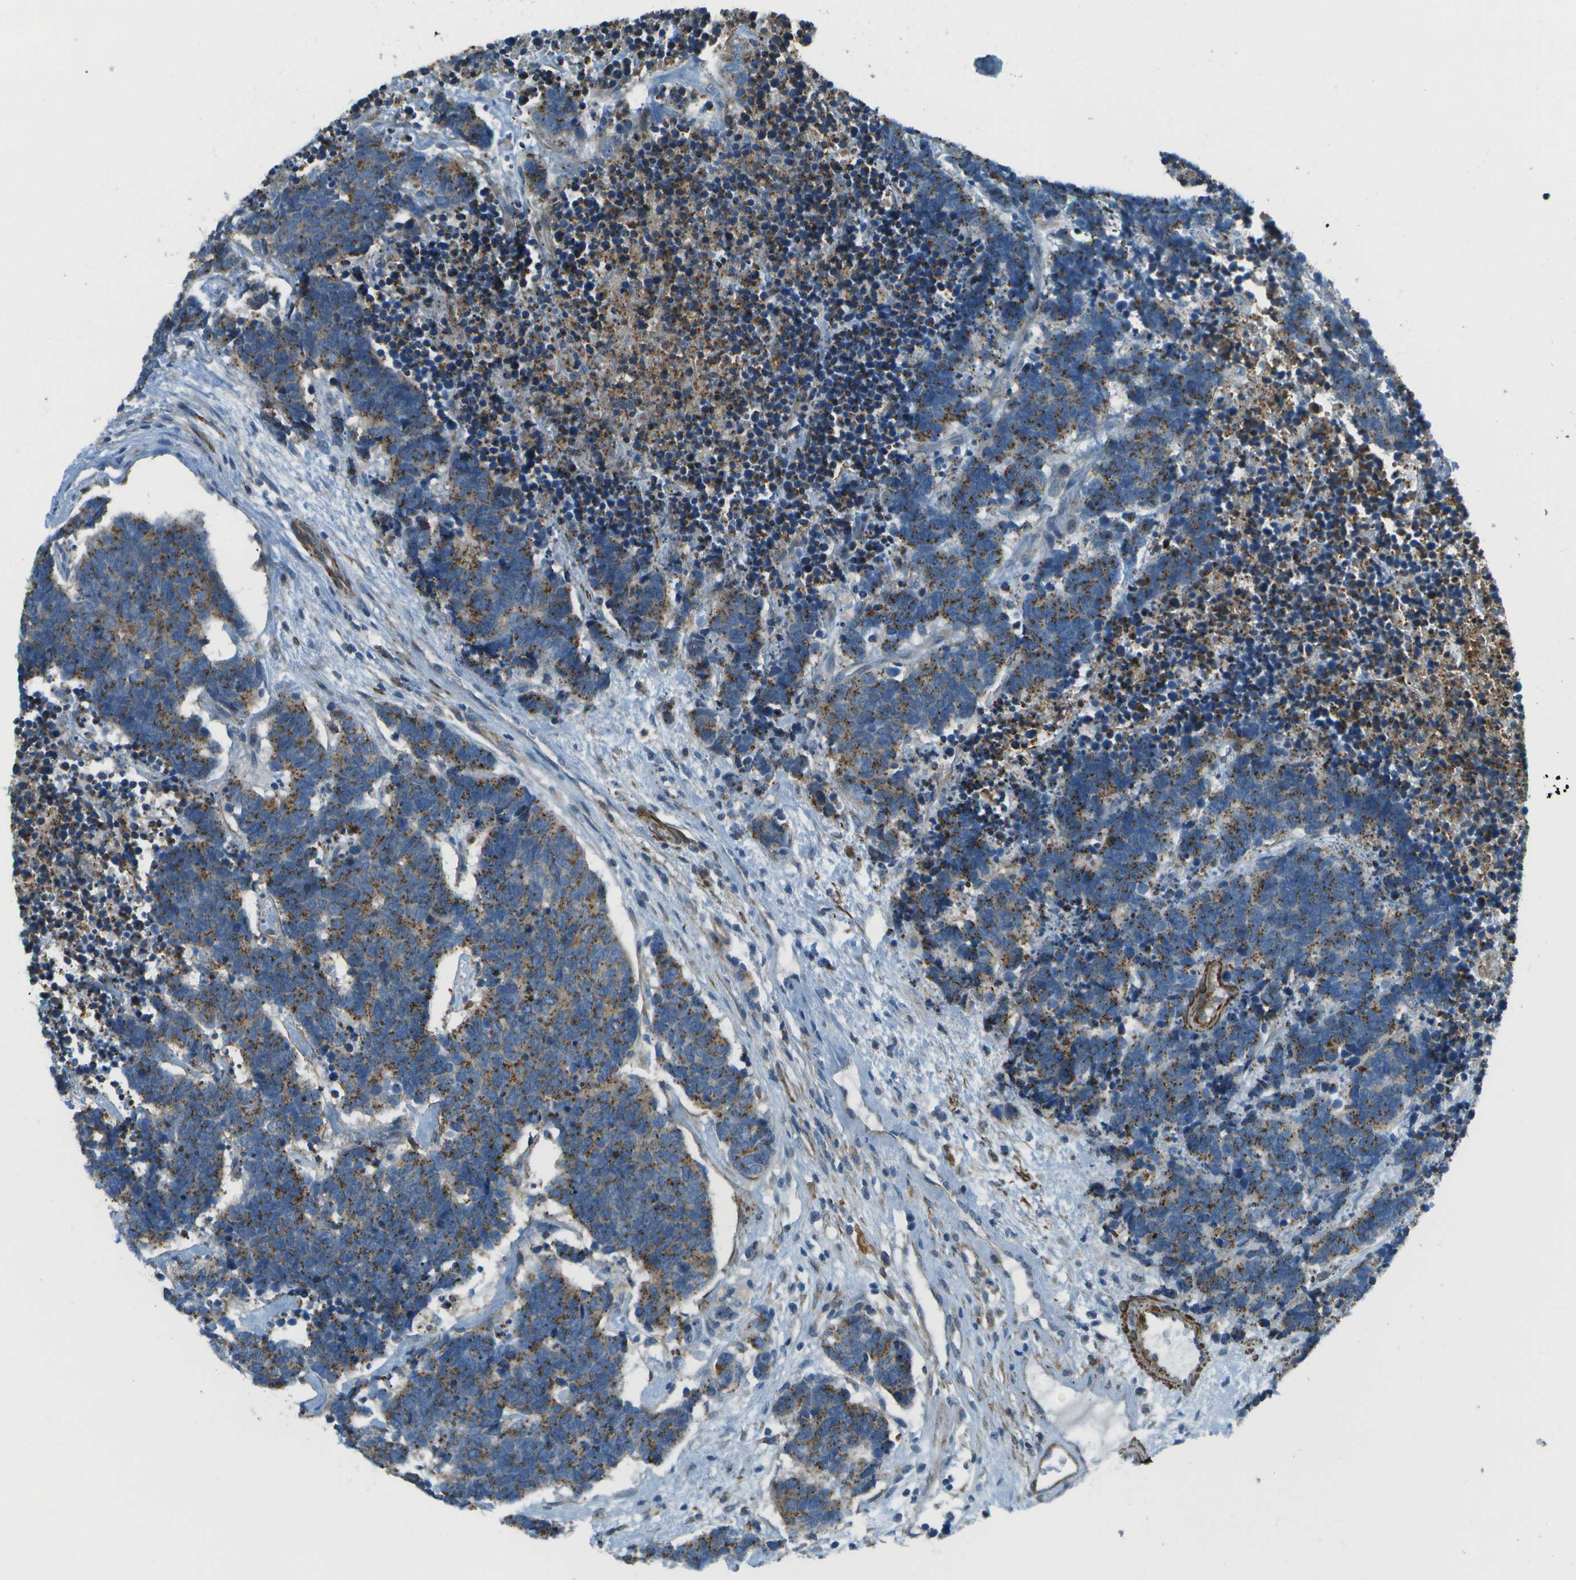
{"staining": {"intensity": "weak", "quantity": ">75%", "location": "cytoplasmic/membranous"}, "tissue": "carcinoid", "cell_type": "Tumor cells", "image_type": "cancer", "snomed": [{"axis": "morphology", "description": "Carcinoma, NOS"}, {"axis": "morphology", "description": "Carcinoid, malignant, NOS"}, {"axis": "topography", "description": "Urinary bladder"}], "caption": "Carcinoid stained for a protein demonstrates weak cytoplasmic/membranous positivity in tumor cells.", "gene": "MYH11", "patient": {"sex": "male", "age": 57}}